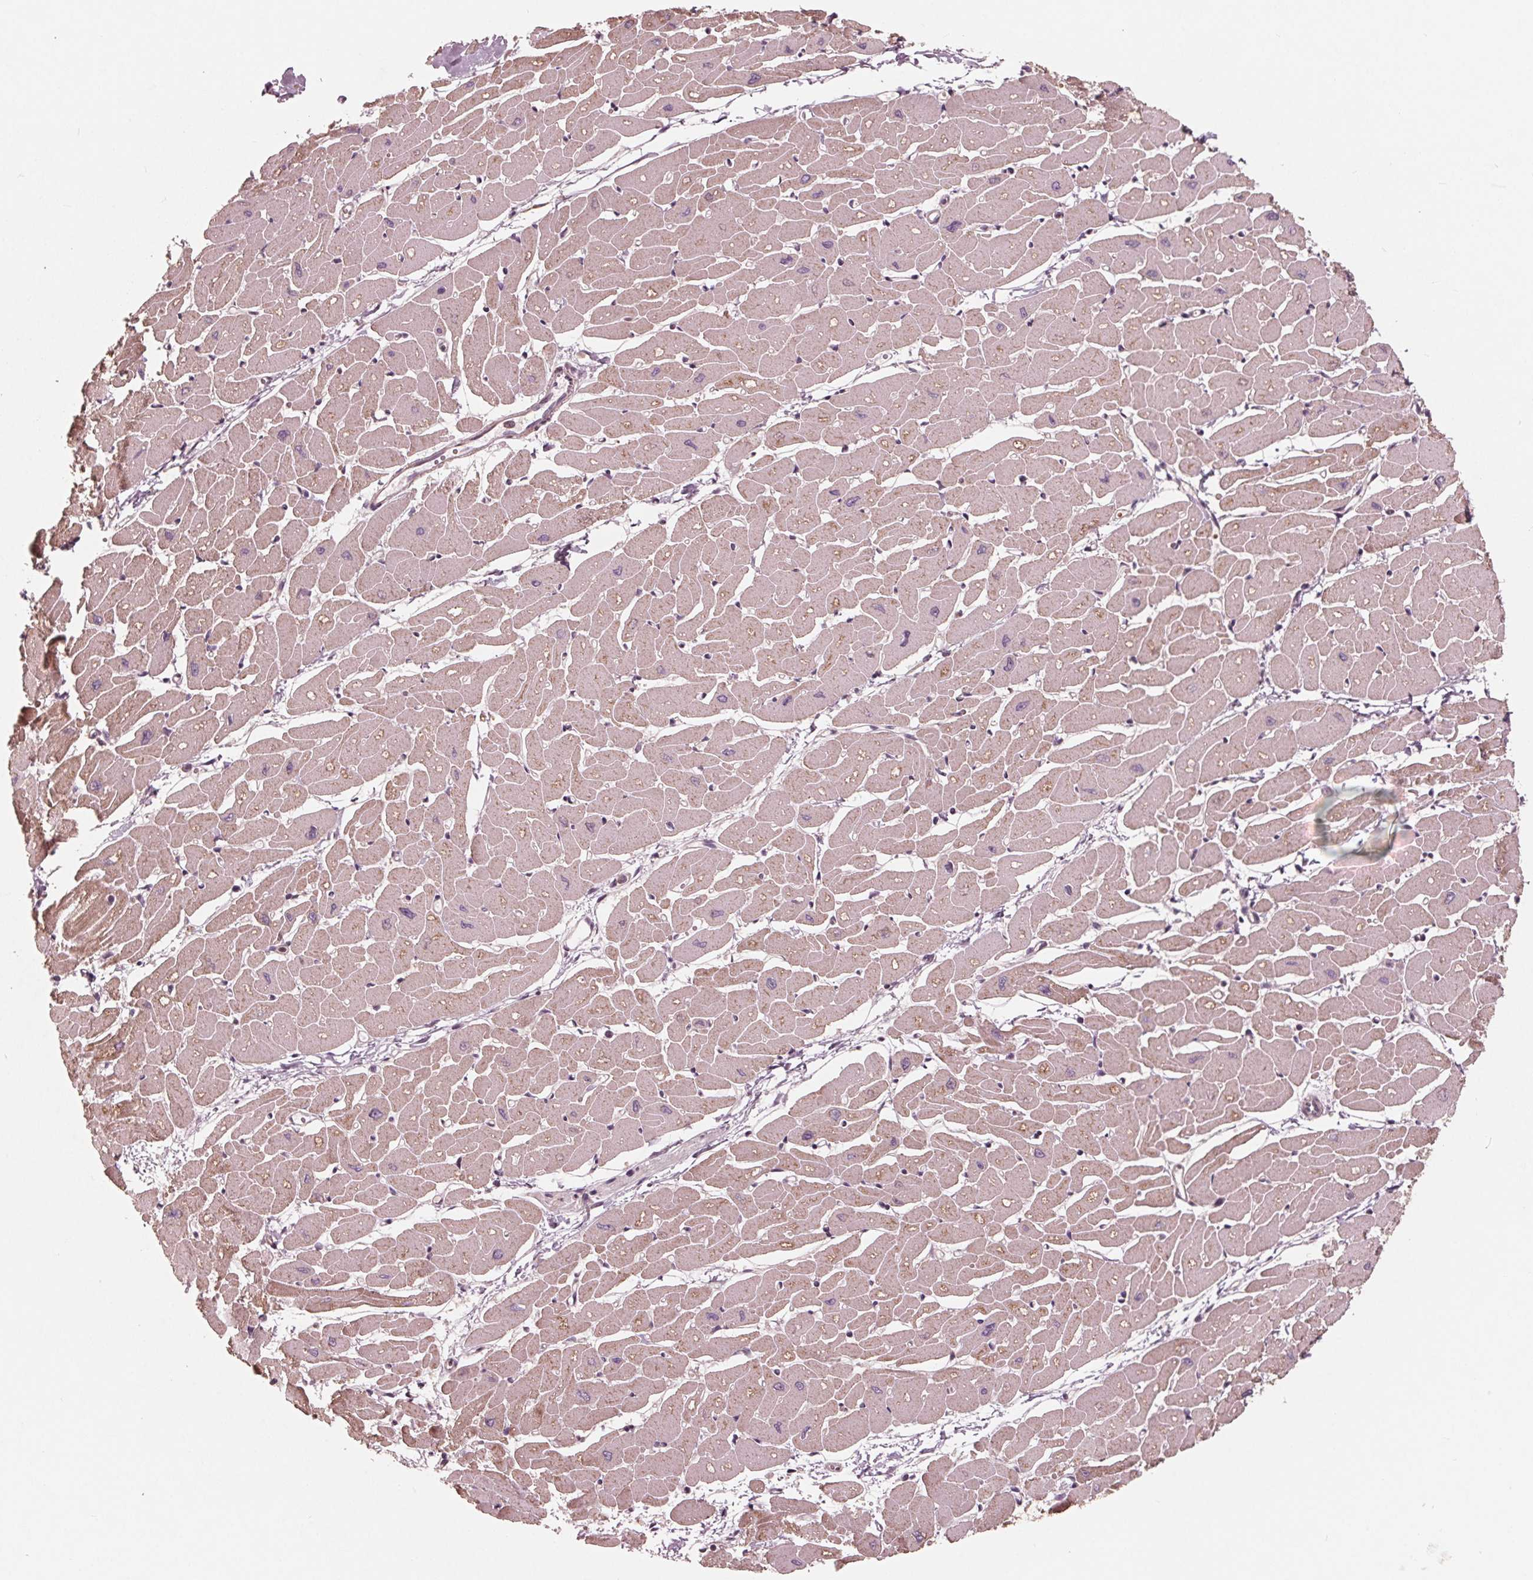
{"staining": {"intensity": "weak", "quantity": "25%-75%", "location": "cytoplasmic/membranous"}, "tissue": "heart muscle", "cell_type": "Cardiomyocytes", "image_type": "normal", "snomed": [{"axis": "morphology", "description": "Normal tissue, NOS"}, {"axis": "topography", "description": "Heart"}], "caption": "Heart muscle stained with immunohistochemistry exhibits weak cytoplasmic/membranous positivity in about 25%-75% of cardiomyocytes. The staining was performed using DAB, with brown indicating positive protein expression. Nuclei are stained blue with hematoxylin.", "gene": "UBALD1", "patient": {"sex": "male", "age": 57}}